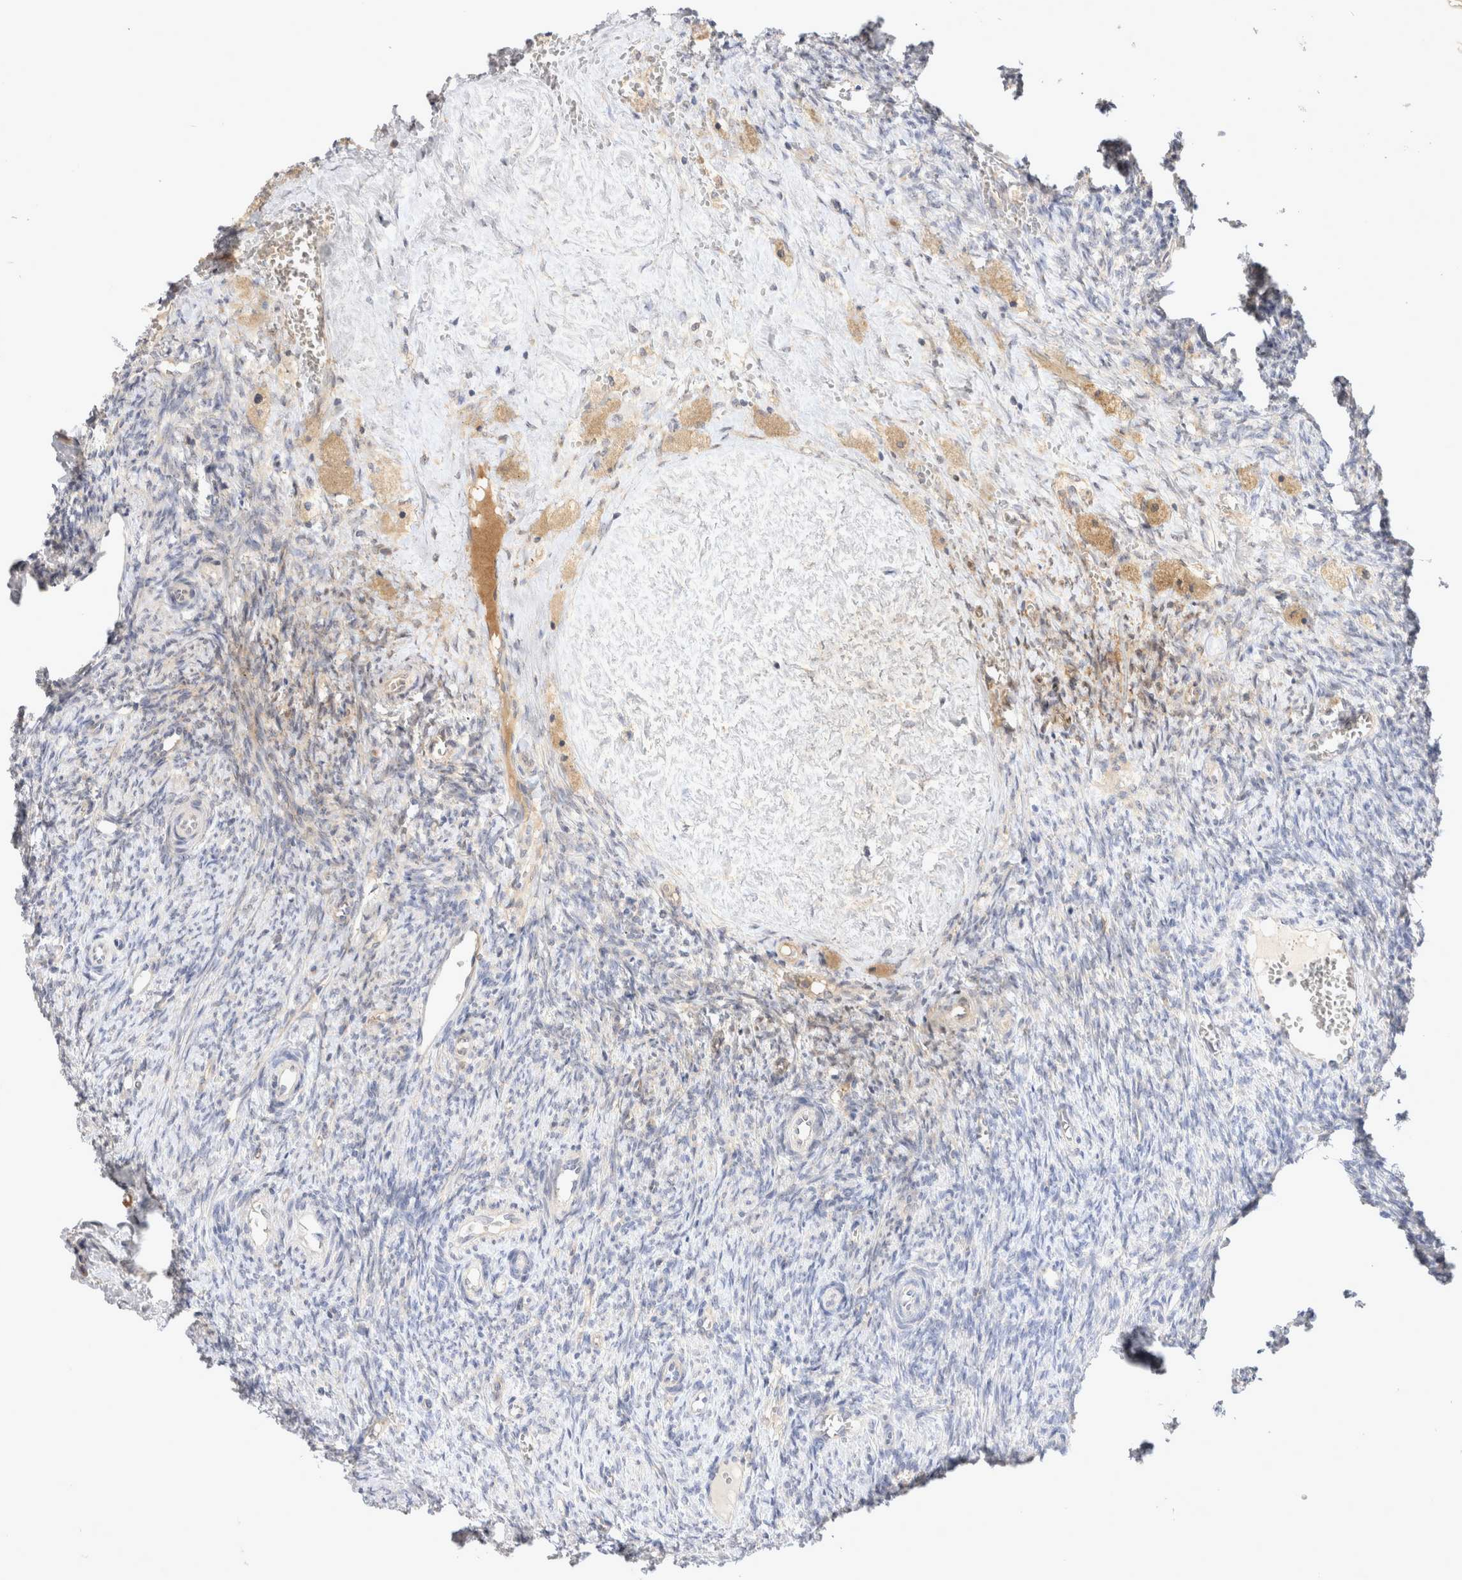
{"staining": {"intensity": "weak", "quantity": ">75%", "location": "cytoplasmic/membranous"}, "tissue": "ovary", "cell_type": "Follicle cells", "image_type": "normal", "snomed": [{"axis": "morphology", "description": "Normal tissue, NOS"}, {"axis": "topography", "description": "Ovary"}], "caption": "Weak cytoplasmic/membranous staining for a protein is identified in about >75% of follicle cells of benign ovary using immunohistochemistry.", "gene": "EIF4G3", "patient": {"sex": "female", "age": 41}}